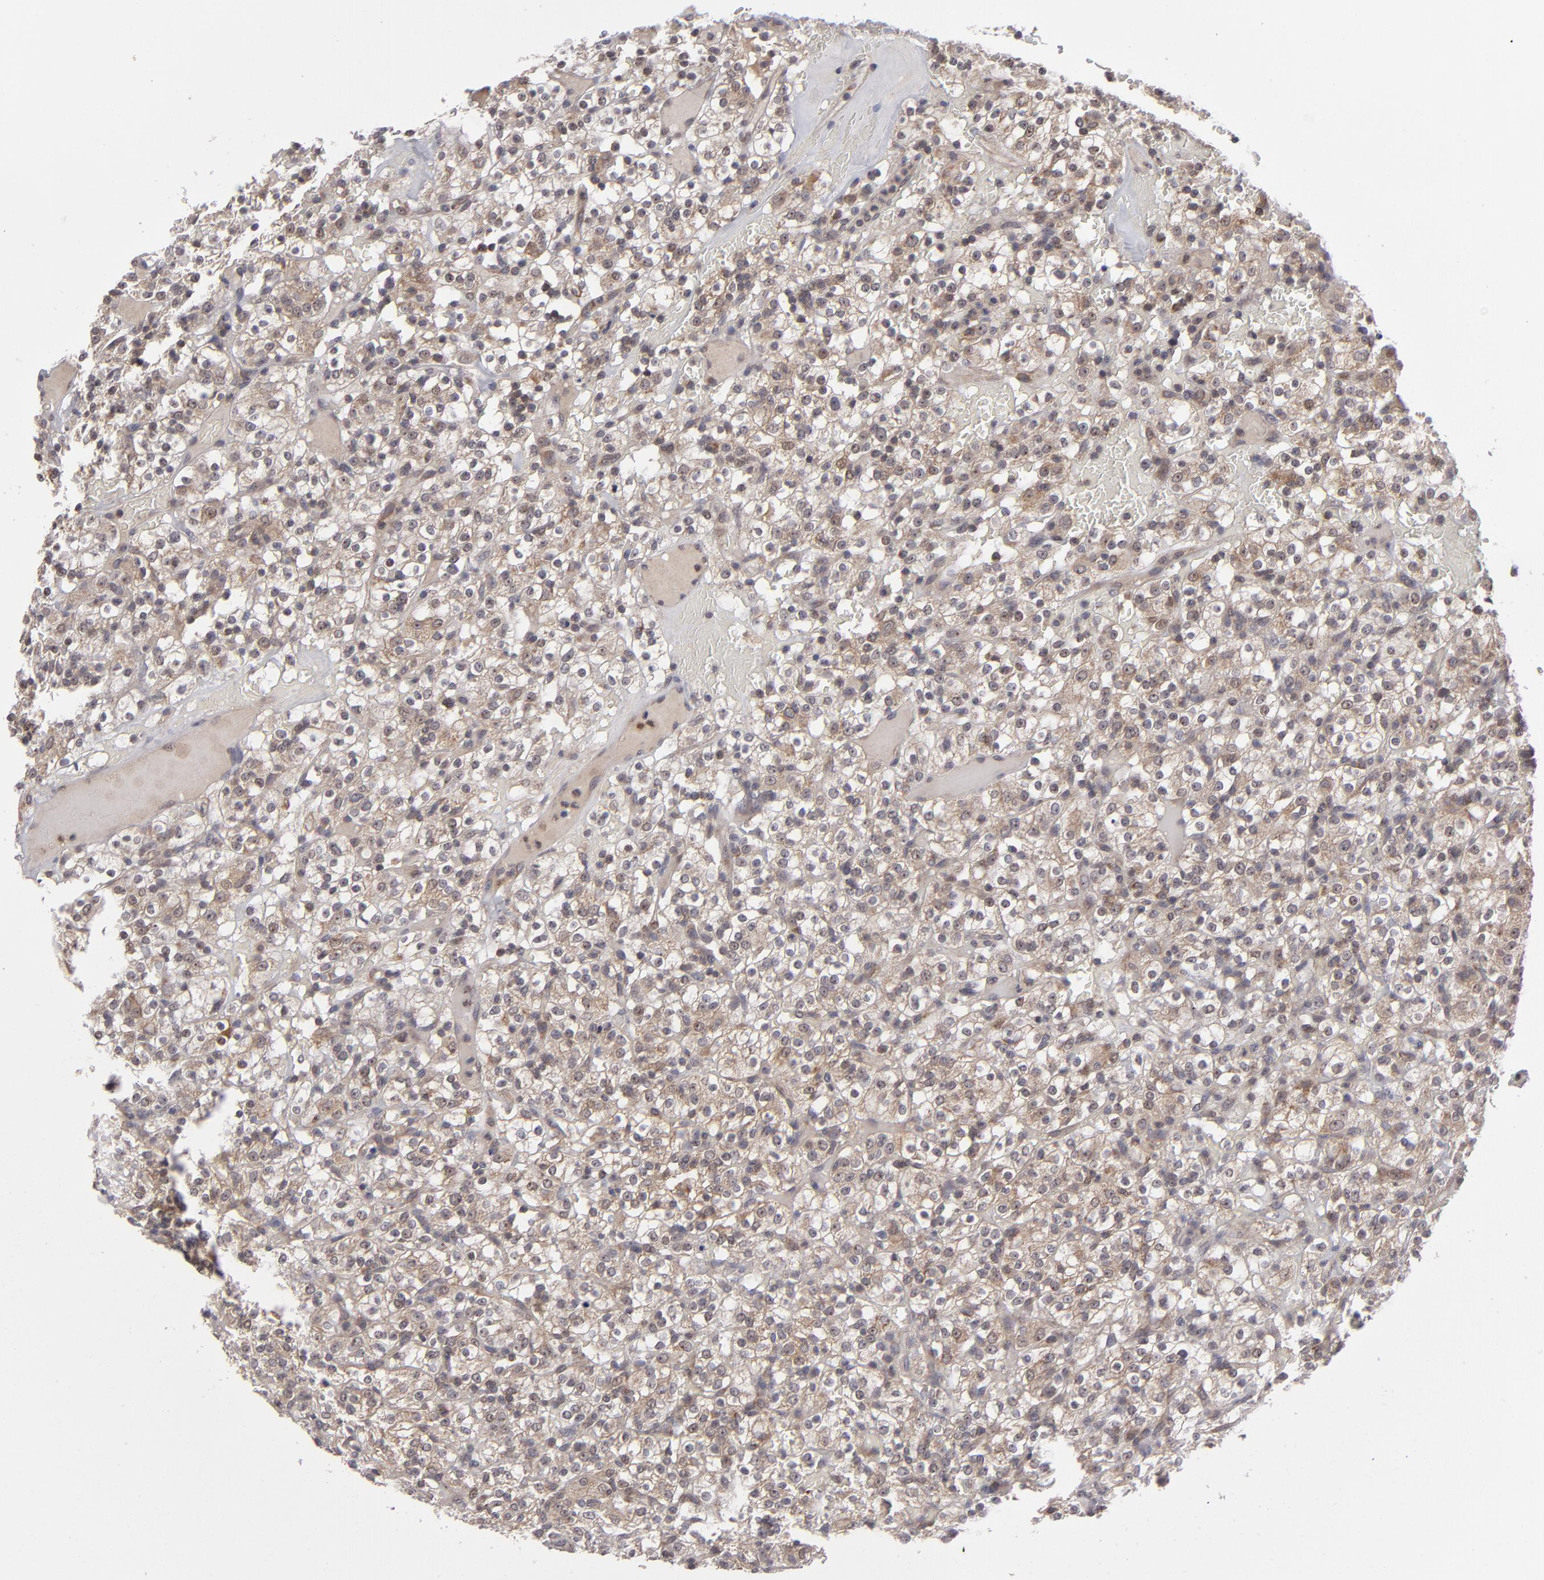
{"staining": {"intensity": "weak", "quantity": "25%-75%", "location": "cytoplasmic/membranous"}, "tissue": "renal cancer", "cell_type": "Tumor cells", "image_type": "cancer", "snomed": [{"axis": "morphology", "description": "Normal tissue, NOS"}, {"axis": "morphology", "description": "Adenocarcinoma, NOS"}, {"axis": "topography", "description": "Kidney"}], "caption": "A brown stain shows weak cytoplasmic/membranous staining of a protein in human renal adenocarcinoma tumor cells. Nuclei are stained in blue.", "gene": "GLCCI1", "patient": {"sex": "female", "age": 72}}